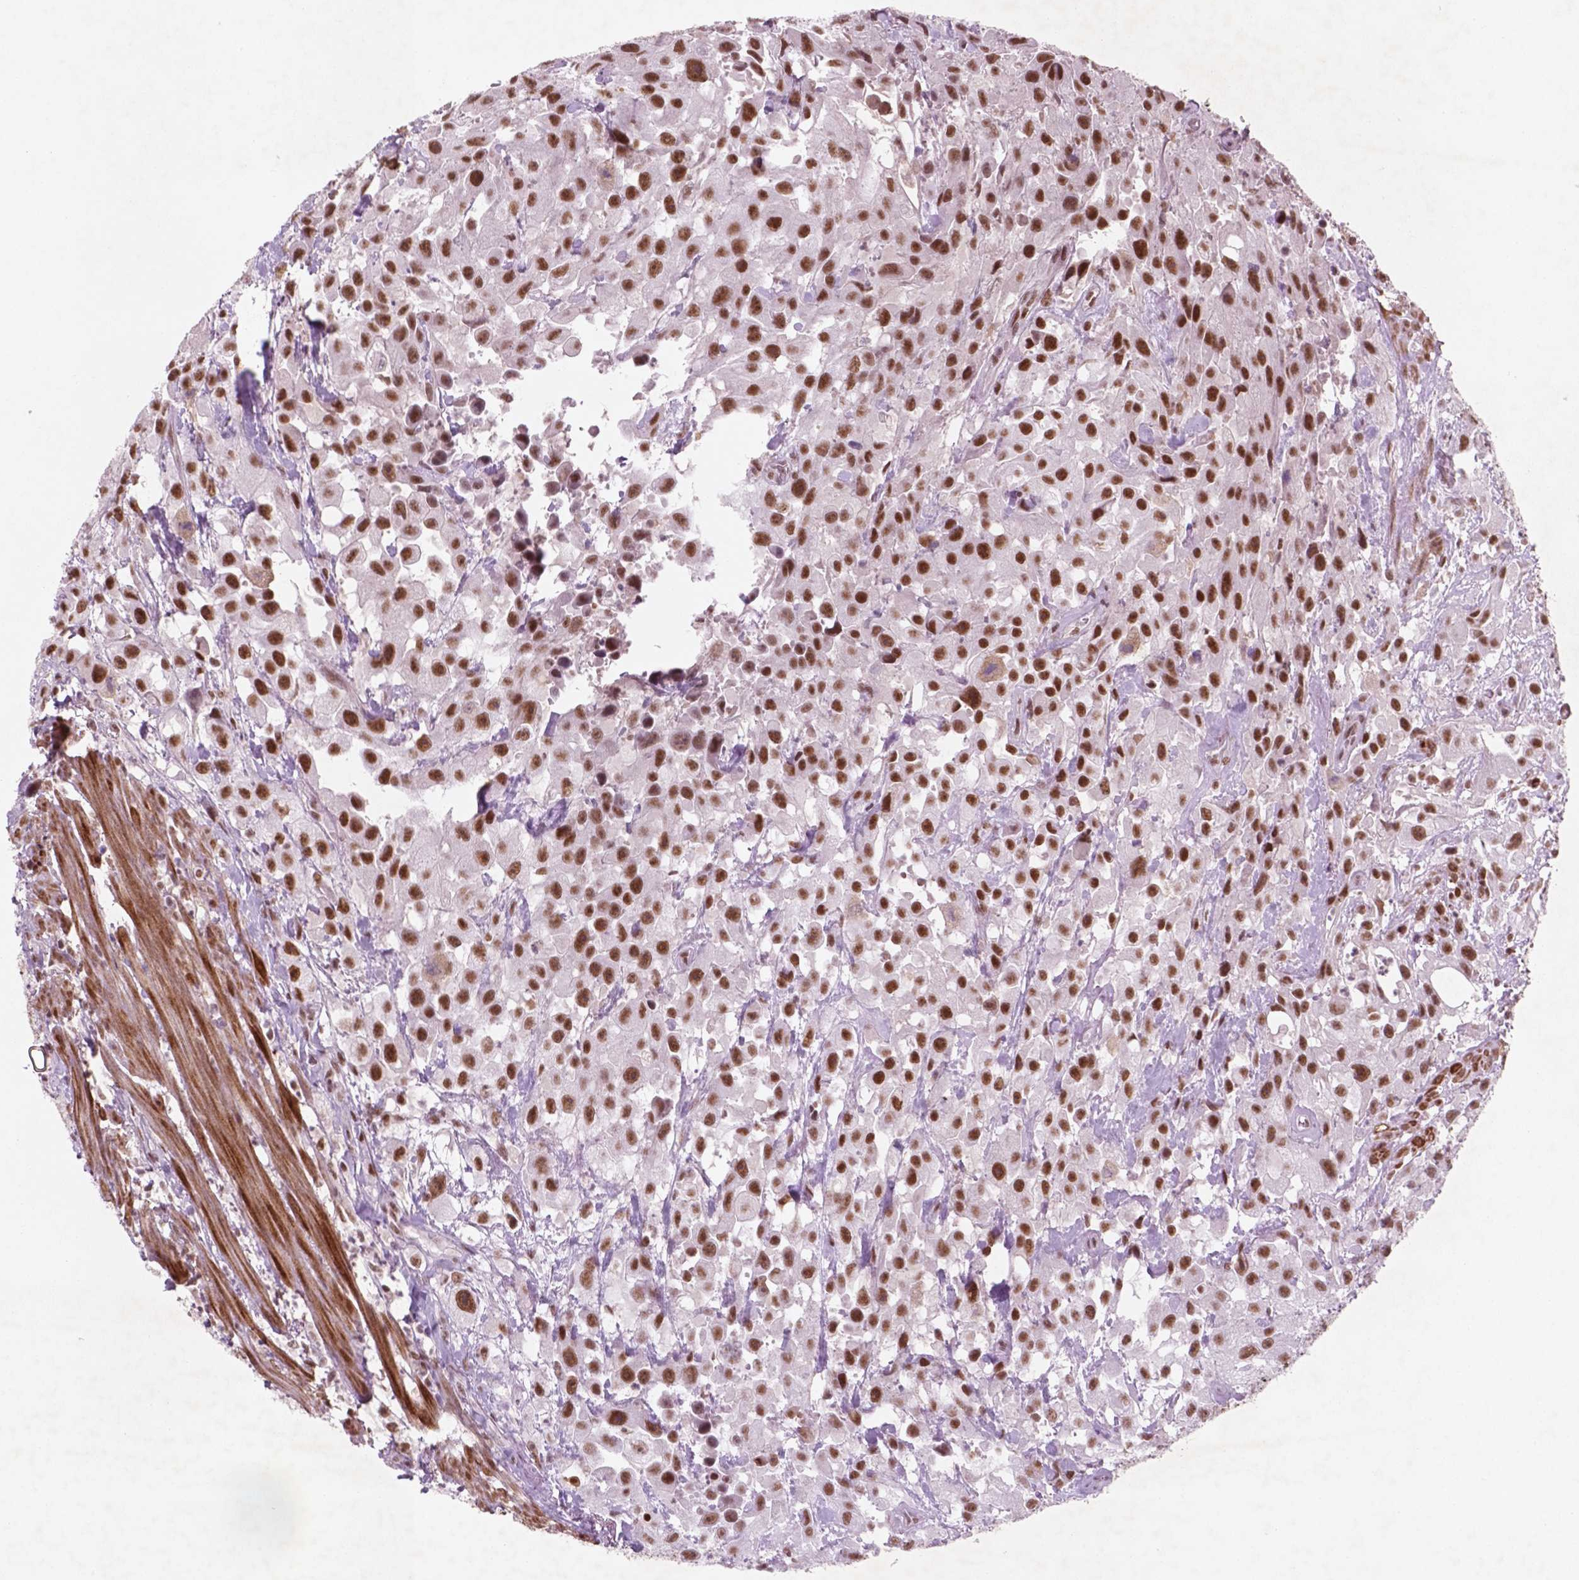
{"staining": {"intensity": "strong", "quantity": ">75%", "location": "nuclear"}, "tissue": "urothelial cancer", "cell_type": "Tumor cells", "image_type": "cancer", "snomed": [{"axis": "morphology", "description": "Urothelial carcinoma, High grade"}, {"axis": "topography", "description": "Urinary bladder"}], "caption": "IHC histopathology image of human urothelial cancer stained for a protein (brown), which displays high levels of strong nuclear positivity in about >75% of tumor cells.", "gene": "CTR9", "patient": {"sex": "male", "age": 79}}